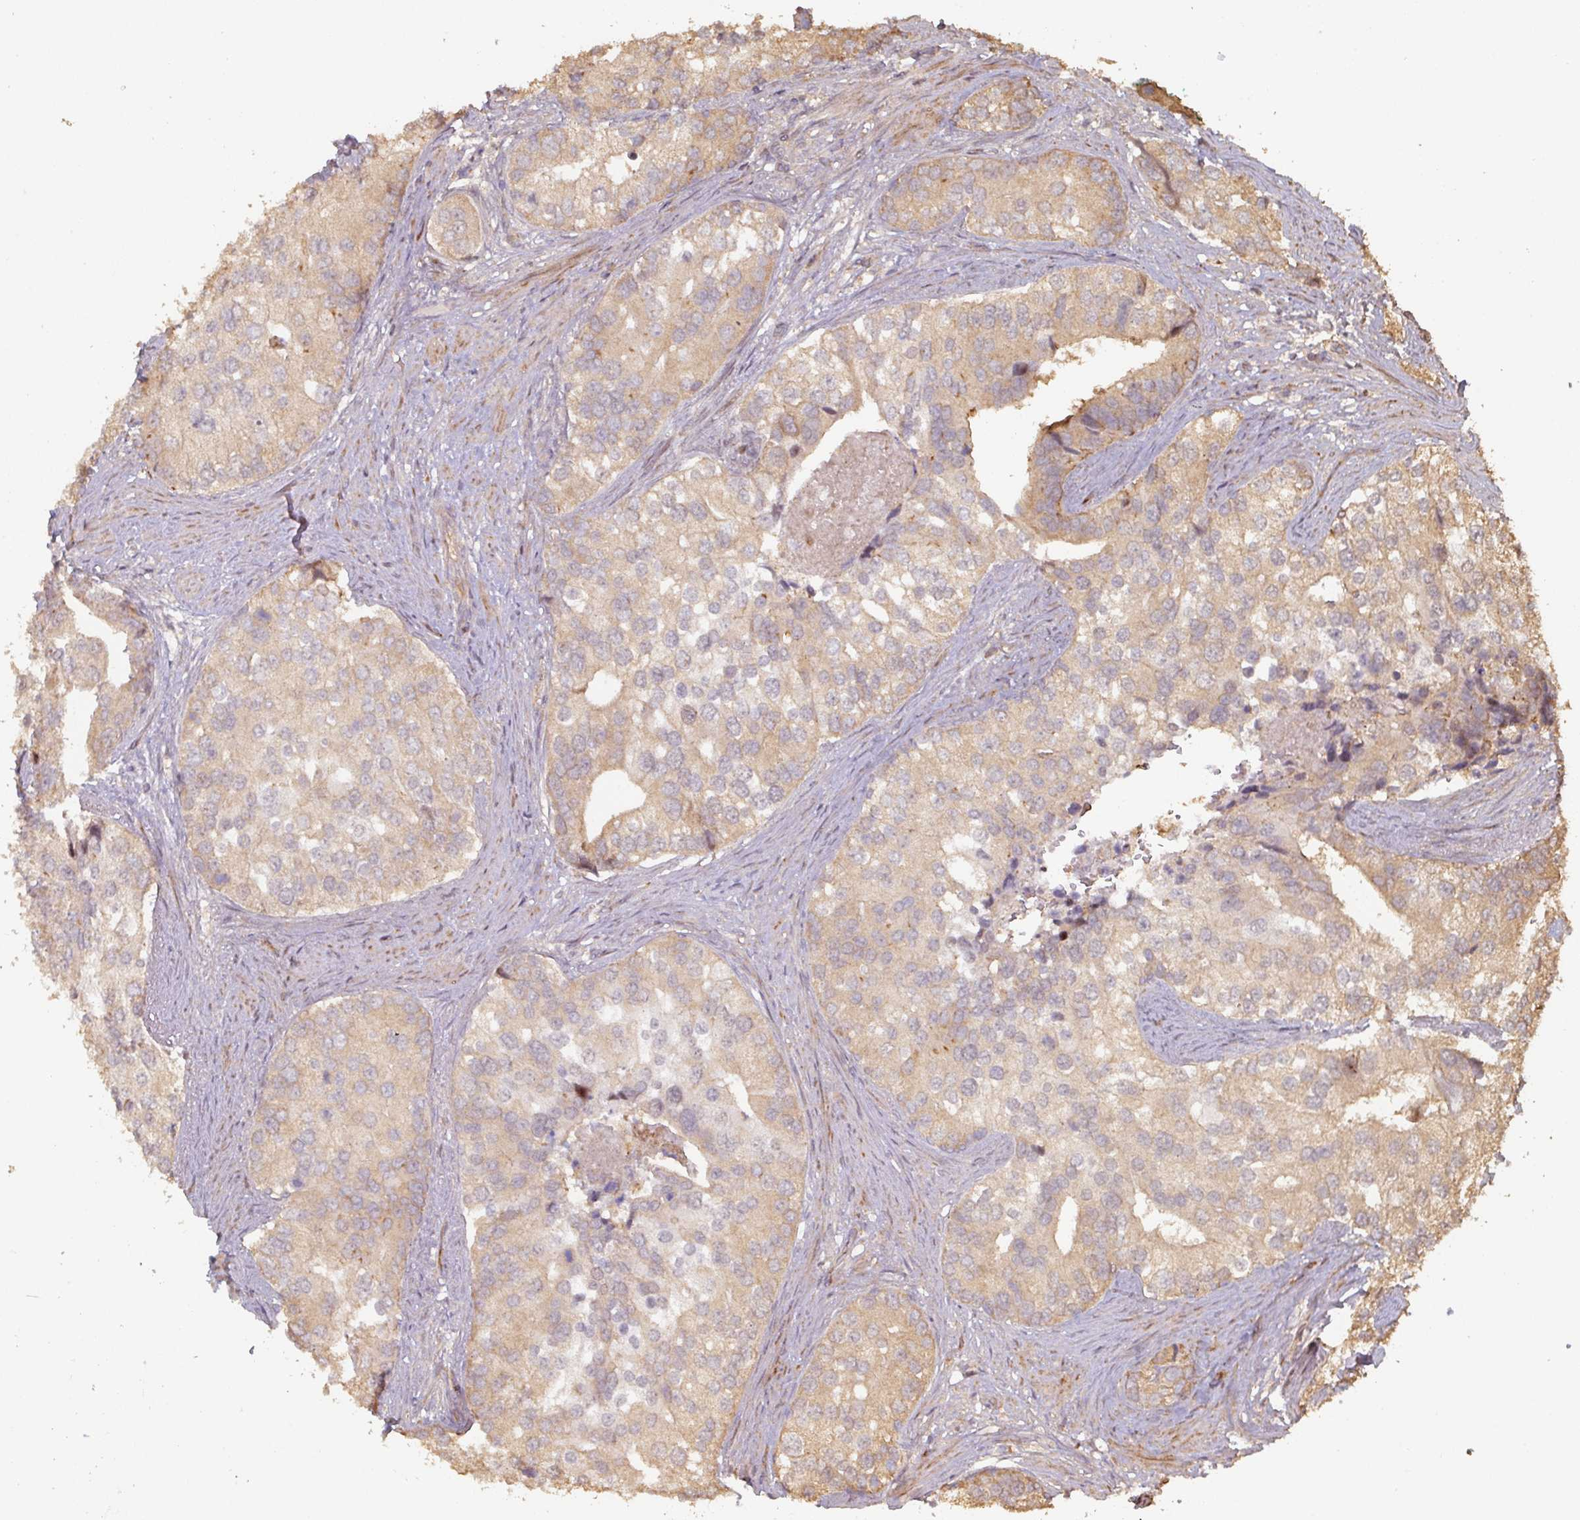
{"staining": {"intensity": "moderate", "quantity": ">75%", "location": "cytoplasmic/membranous"}, "tissue": "prostate cancer", "cell_type": "Tumor cells", "image_type": "cancer", "snomed": [{"axis": "morphology", "description": "Adenocarcinoma, High grade"}, {"axis": "topography", "description": "Prostate"}], "caption": "Tumor cells display medium levels of moderate cytoplasmic/membranous expression in approximately >75% of cells in human prostate cancer. Immunohistochemistry stains the protein in brown and the nuclei are stained blue.", "gene": "CA7", "patient": {"sex": "male", "age": 62}}